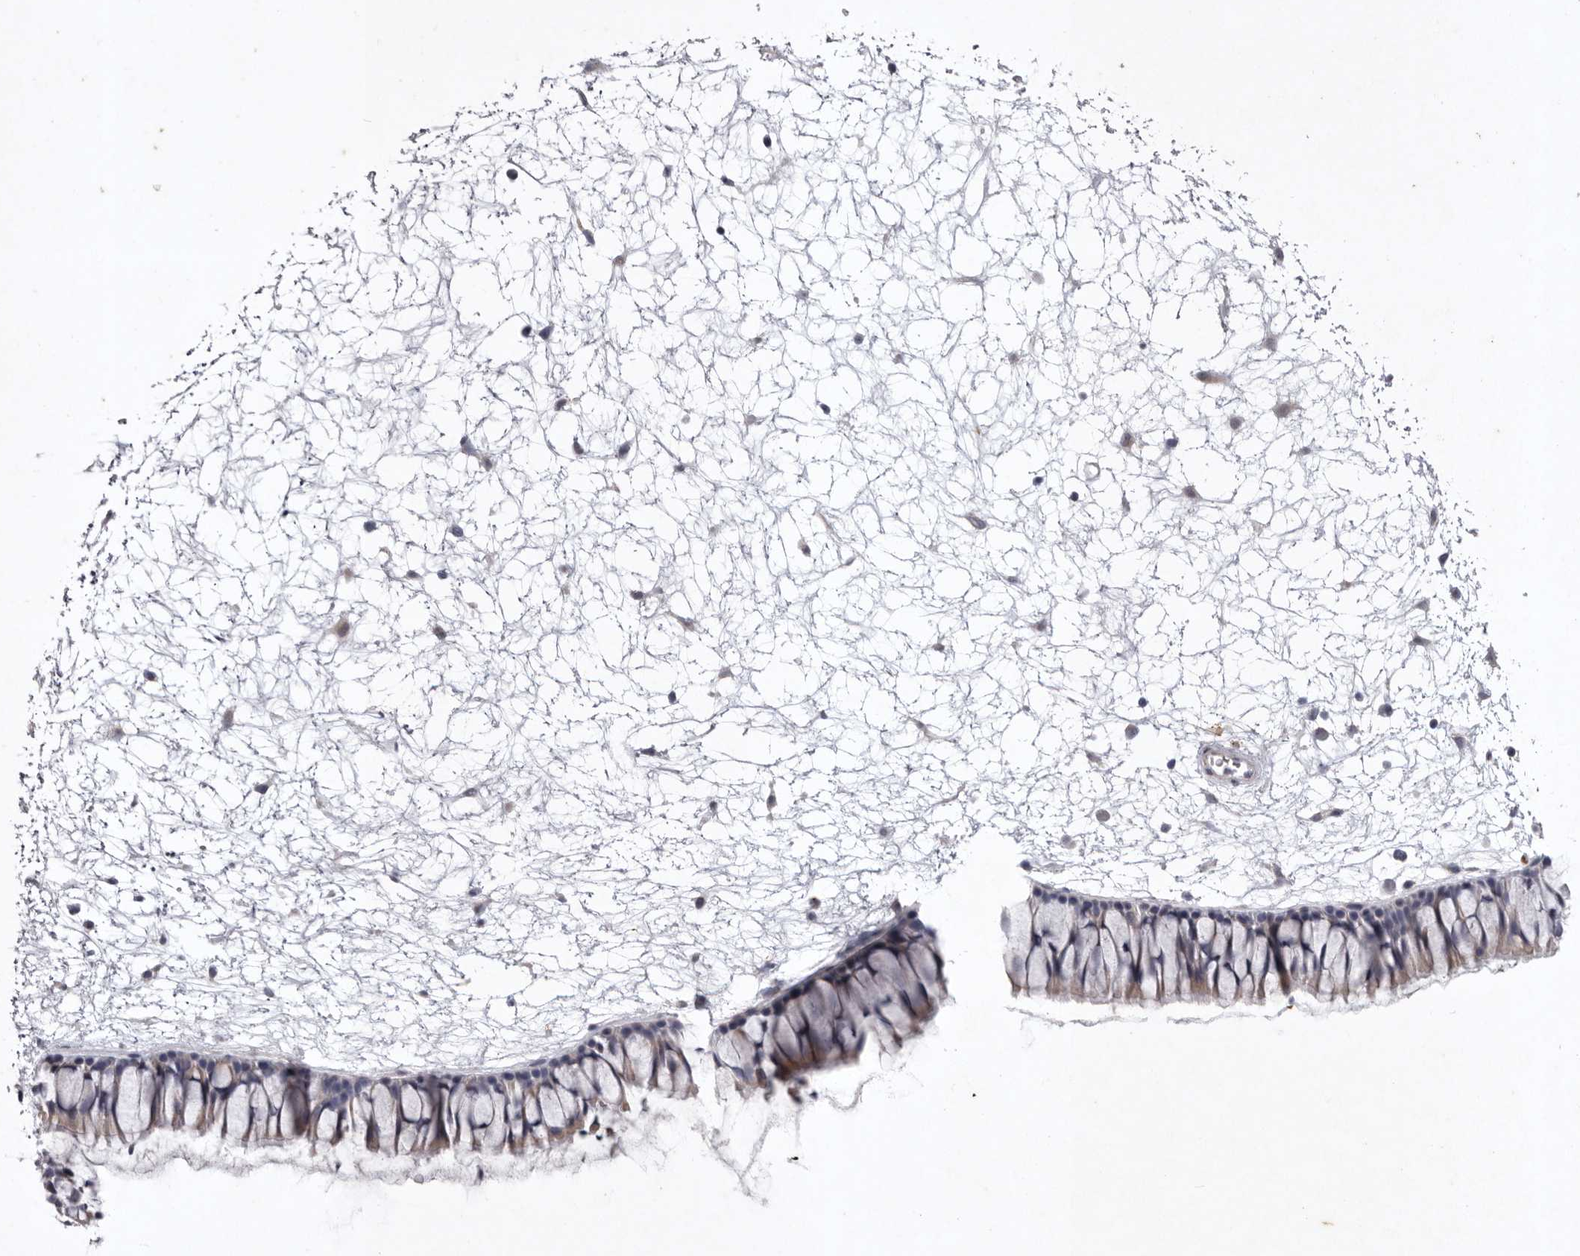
{"staining": {"intensity": "weak", "quantity": "25%-75%", "location": "cytoplasmic/membranous"}, "tissue": "nasopharynx", "cell_type": "Respiratory epithelial cells", "image_type": "normal", "snomed": [{"axis": "morphology", "description": "Normal tissue, NOS"}, {"axis": "topography", "description": "Nasopharynx"}], "caption": "The photomicrograph reveals staining of normal nasopharynx, revealing weak cytoplasmic/membranous protein staining (brown color) within respiratory epithelial cells. (IHC, brightfield microscopy, high magnification).", "gene": "NKAIN4", "patient": {"sex": "male", "age": 64}}